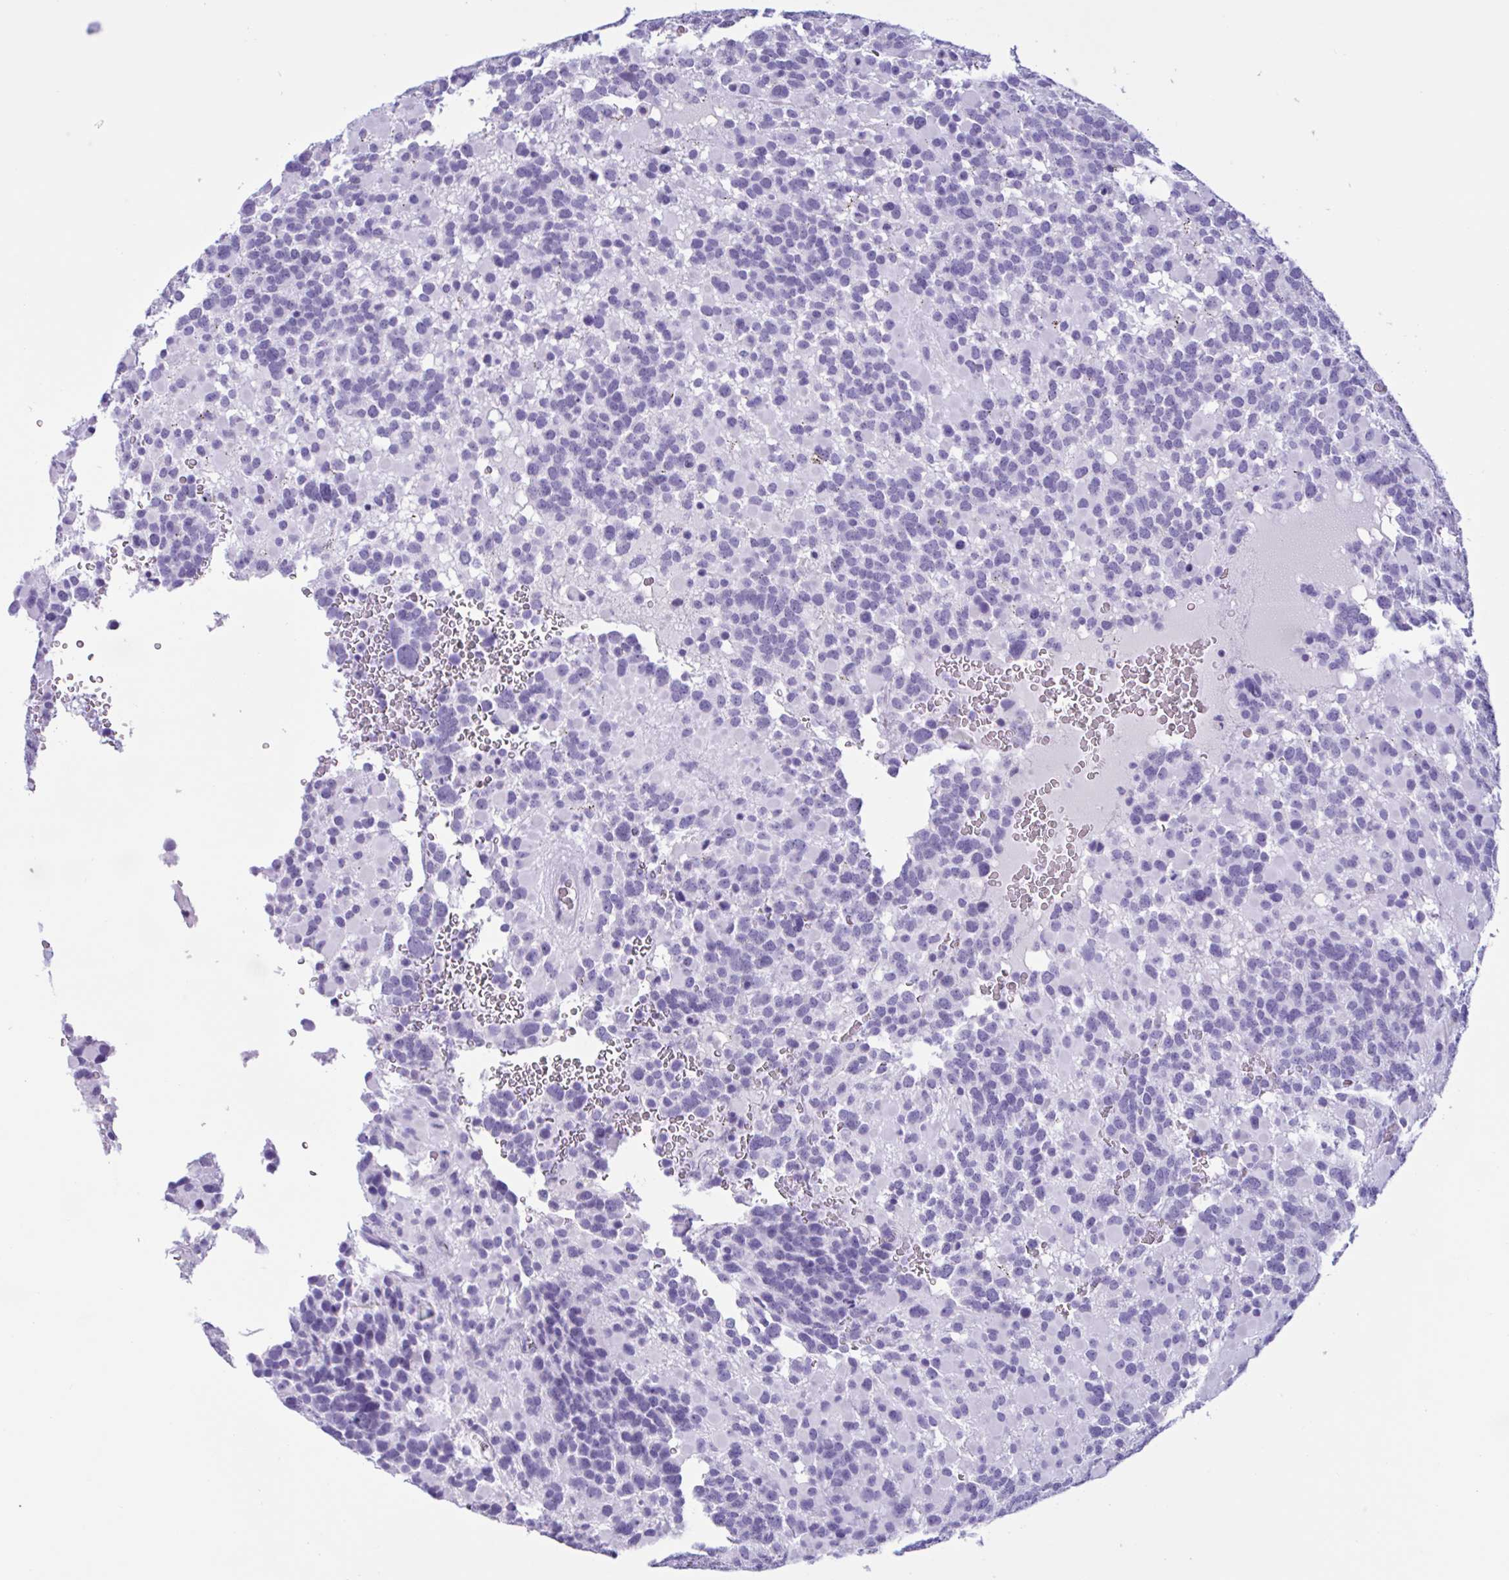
{"staining": {"intensity": "negative", "quantity": "none", "location": "none"}, "tissue": "glioma", "cell_type": "Tumor cells", "image_type": "cancer", "snomed": [{"axis": "morphology", "description": "Glioma, malignant, High grade"}, {"axis": "topography", "description": "Brain"}], "caption": "An IHC image of glioma is shown. There is no staining in tumor cells of glioma.", "gene": "MRGPRG", "patient": {"sex": "female", "age": 40}}